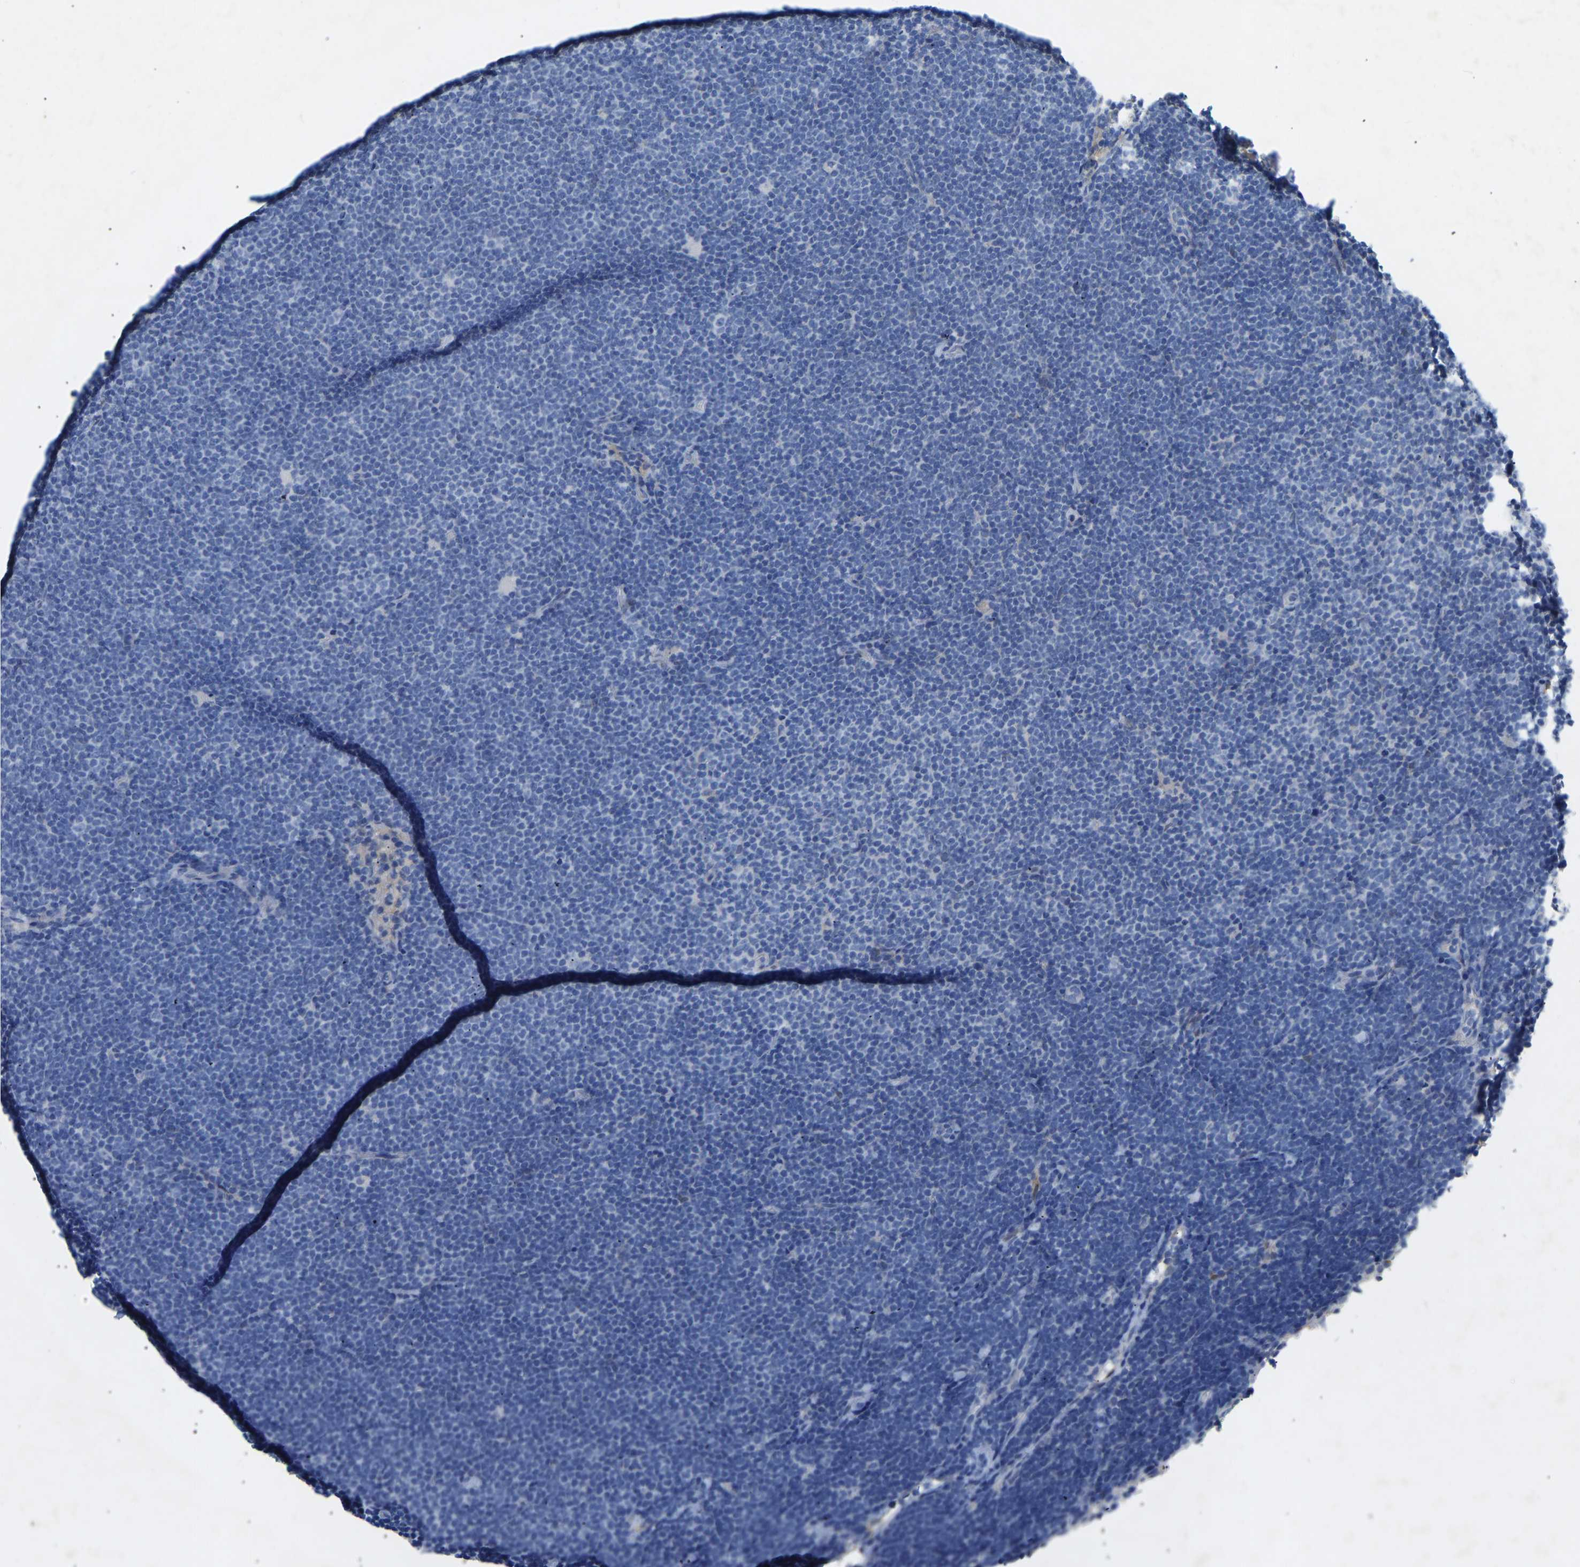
{"staining": {"intensity": "negative", "quantity": "none", "location": "none"}, "tissue": "lymphoma", "cell_type": "Tumor cells", "image_type": "cancer", "snomed": [{"axis": "morphology", "description": "Malignant lymphoma, non-Hodgkin's type, Low grade"}, {"axis": "topography", "description": "Lymph node"}], "caption": "Human low-grade malignant lymphoma, non-Hodgkin's type stained for a protein using IHC displays no staining in tumor cells.", "gene": "RBP1", "patient": {"sex": "female", "age": 53}}